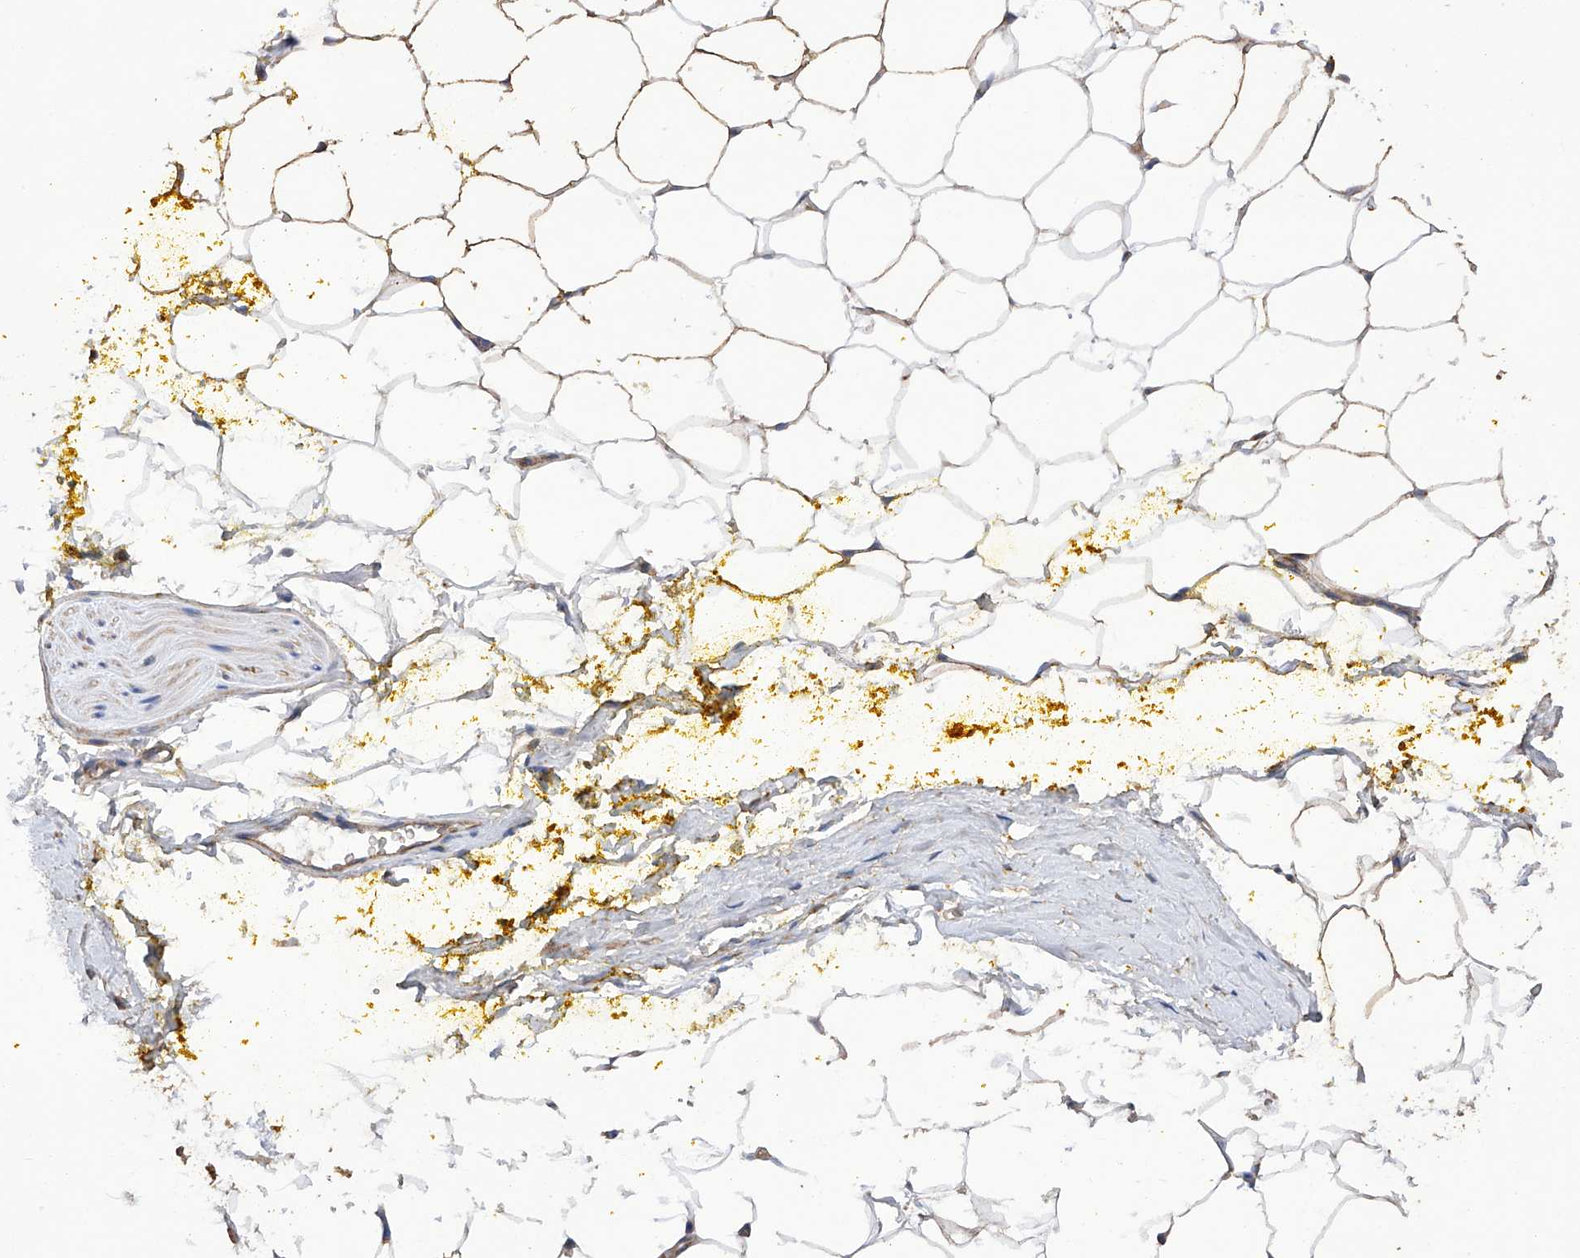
{"staining": {"intensity": "weak", "quantity": "25%-75%", "location": "cytoplasmic/membranous"}, "tissue": "adipose tissue", "cell_type": "Adipocytes", "image_type": "normal", "snomed": [{"axis": "morphology", "description": "Normal tissue, NOS"}, {"axis": "morphology", "description": "Adenocarcinoma, Low grade"}, {"axis": "topography", "description": "Prostate"}, {"axis": "topography", "description": "Peripheral nerve tissue"}], "caption": "An image showing weak cytoplasmic/membranous staining in approximately 25%-75% of adipocytes in benign adipose tissue, as visualized by brown immunohistochemical staining.", "gene": "EFCAB2", "patient": {"sex": "male", "age": 63}}